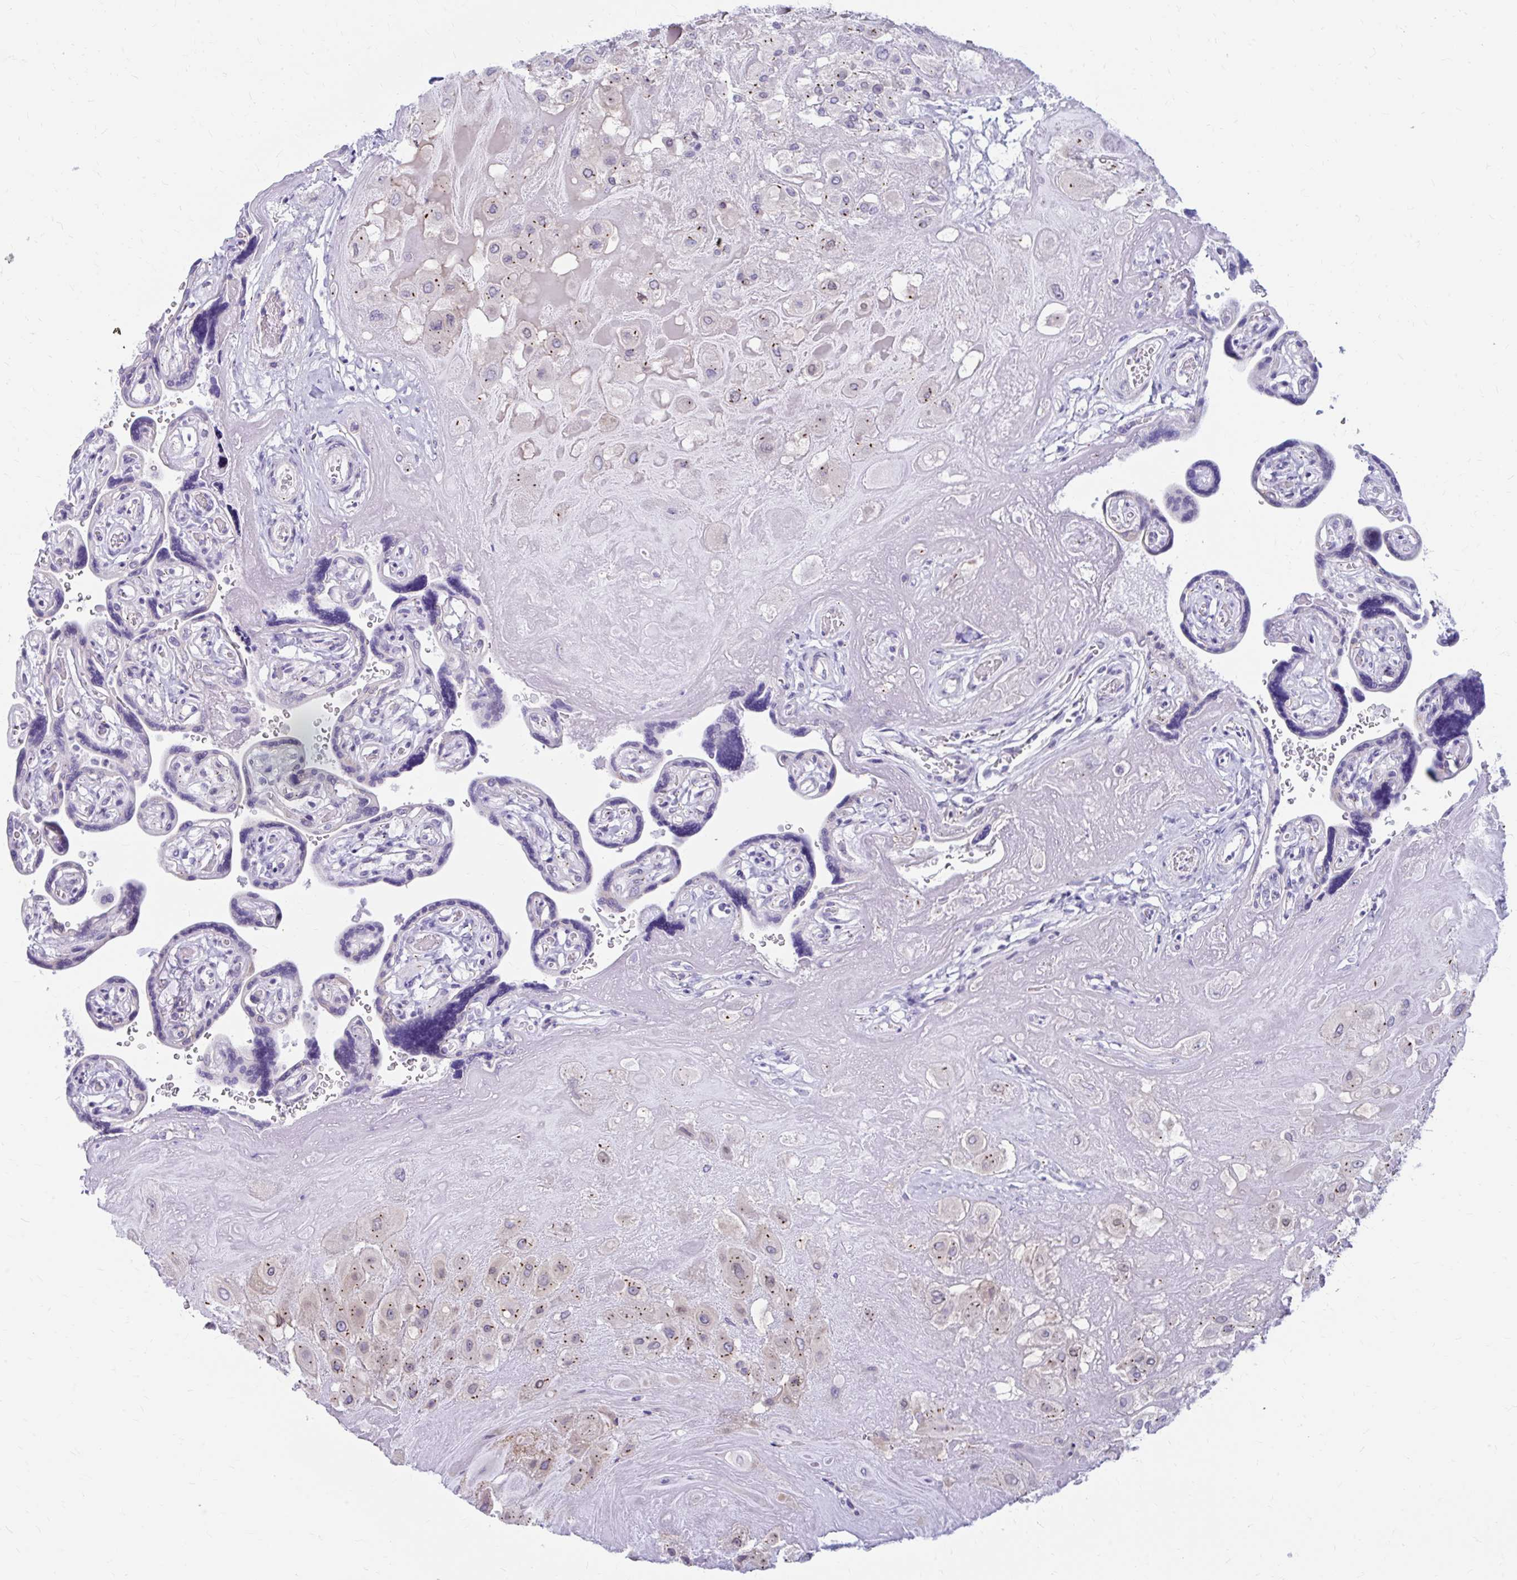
{"staining": {"intensity": "moderate", "quantity": ">75%", "location": "cytoplasmic/membranous"}, "tissue": "placenta", "cell_type": "Decidual cells", "image_type": "normal", "snomed": [{"axis": "morphology", "description": "Normal tissue, NOS"}, {"axis": "topography", "description": "Placenta"}], "caption": "Brown immunohistochemical staining in benign human placenta reveals moderate cytoplasmic/membranous staining in about >75% of decidual cells.", "gene": "RADIL", "patient": {"sex": "female", "age": 32}}